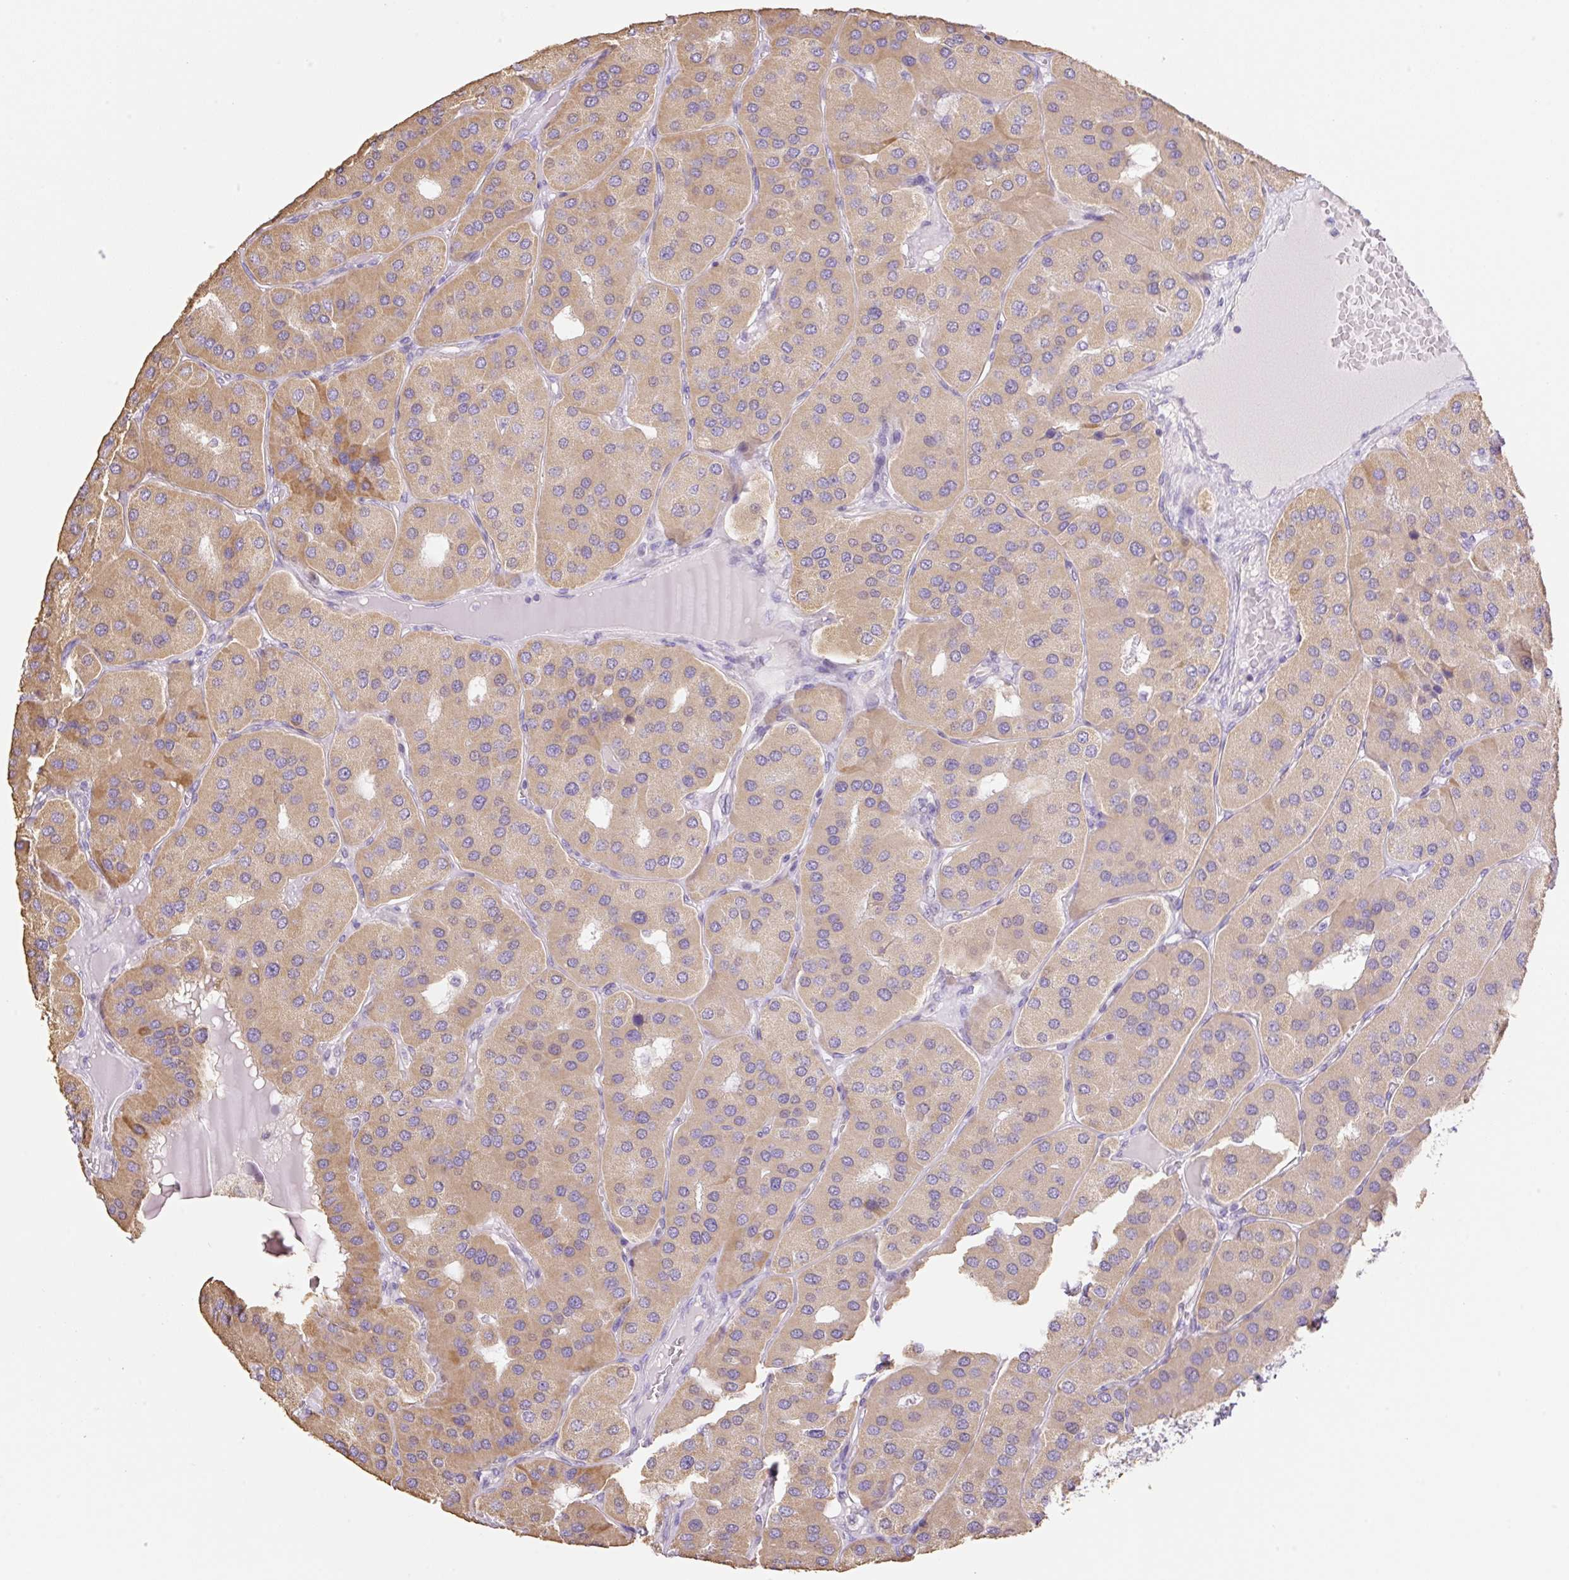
{"staining": {"intensity": "weak", "quantity": ">75%", "location": "cytoplasmic/membranous"}, "tissue": "parathyroid gland", "cell_type": "Glandular cells", "image_type": "normal", "snomed": [{"axis": "morphology", "description": "Normal tissue, NOS"}, {"axis": "morphology", "description": "Adenoma, NOS"}, {"axis": "topography", "description": "Parathyroid gland"}], "caption": "The immunohistochemical stain highlights weak cytoplasmic/membranous staining in glandular cells of benign parathyroid gland. (DAB (3,3'-diaminobenzidine) = brown stain, brightfield microscopy at high magnification).", "gene": "COPZ2", "patient": {"sex": "female", "age": 86}}